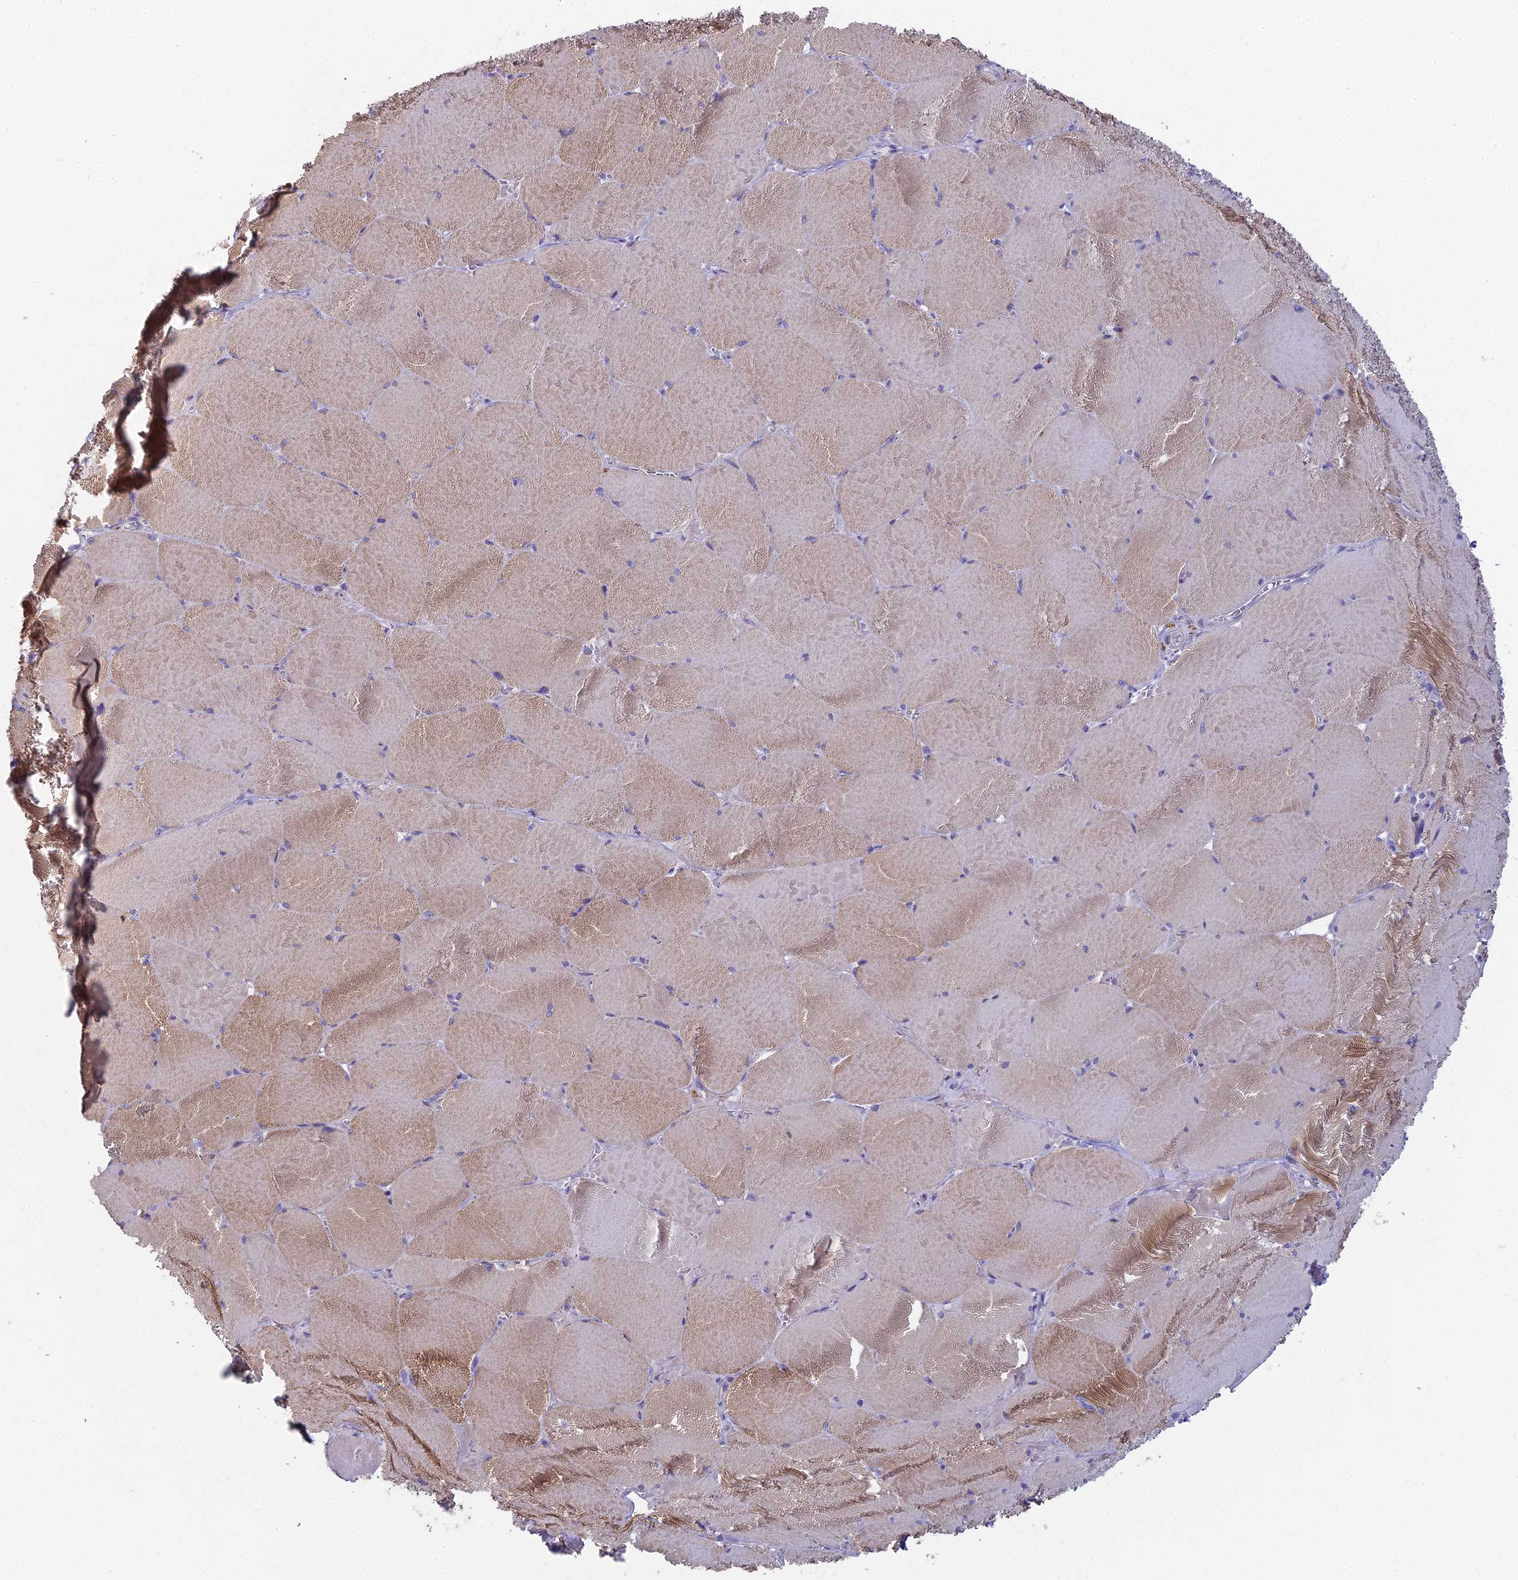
{"staining": {"intensity": "weak", "quantity": "25%-75%", "location": "cytoplasmic/membranous"}, "tissue": "skeletal muscle", "cell_type": "Myocytes", "image_type": "normal", "snomed": [{"axis": "morphology", "description": "Normal tissue, NOS"}, {"axis": "topography", "description": "Skeletal muscle"}, {"axis": "topography", "description": "Head-Neck"}], "caption": "Normal skeletal muscle demonstrates weak cytoplasmic/membranous positivity in approximately 25%-75% of myocytes (brown staining indicates protein expression, while blue staining denotes nuclei)..", "gene": "NCAM1", "patient": {"sex": "male", "age": 66}}